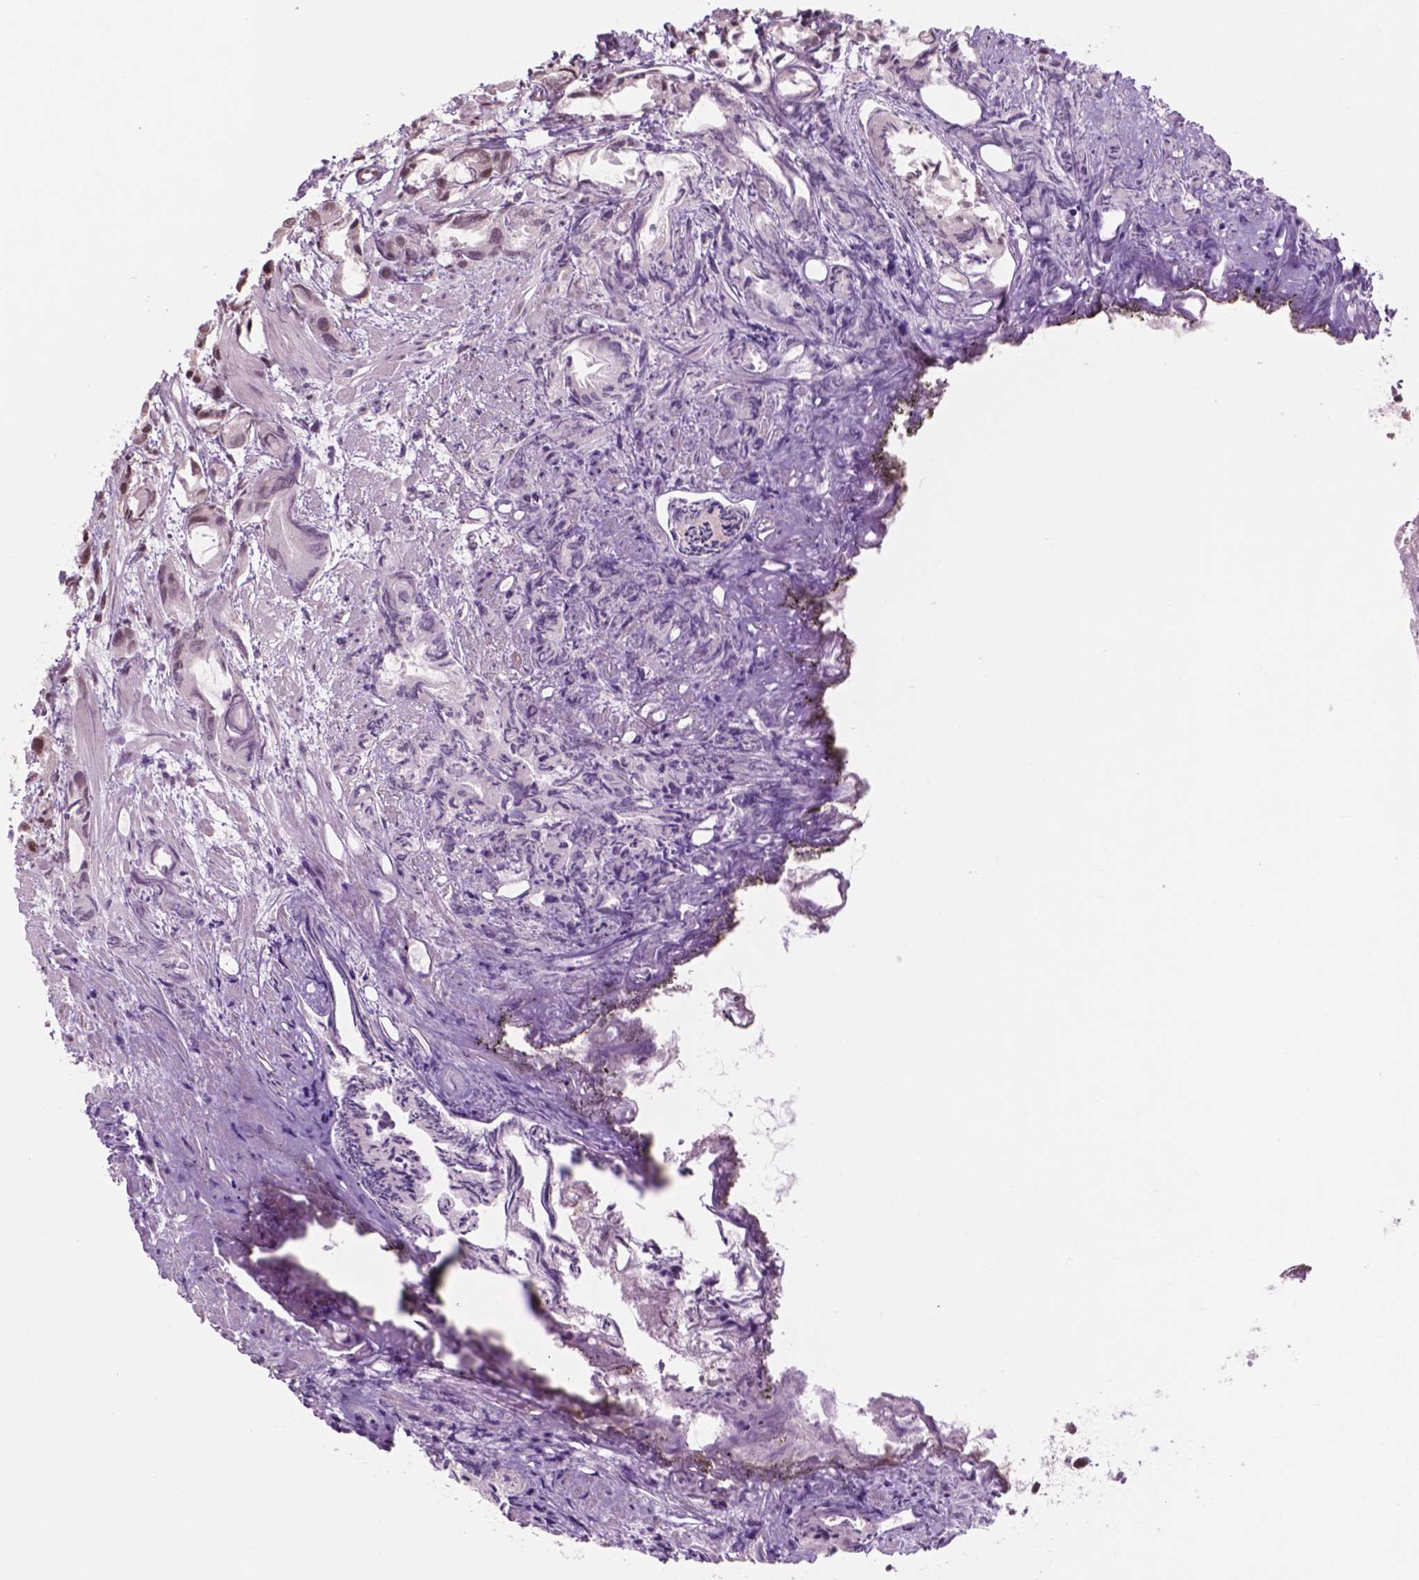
{"staining": {"intensity": "moderate", "quantity": ">75%", "location": "nuclear"}, "tissue": "prostate cancer", "cell_type": "Tumor cells", "image_type": "cancer", "snomed": [{"axis": "morphology", "description": "Adenocarcinoma, High grade"}, {"axis": "topography", "description": "Prostate"}], "caption": "Adenocarcinoma (high-grade) (prostate) tissue exhibits moderate nuclear positivity in approximately >75% of tumor cells, visualized by immunohistochemistry.", "gene": "POLR2E", "patient": {"sex": "male", "age": 79}}